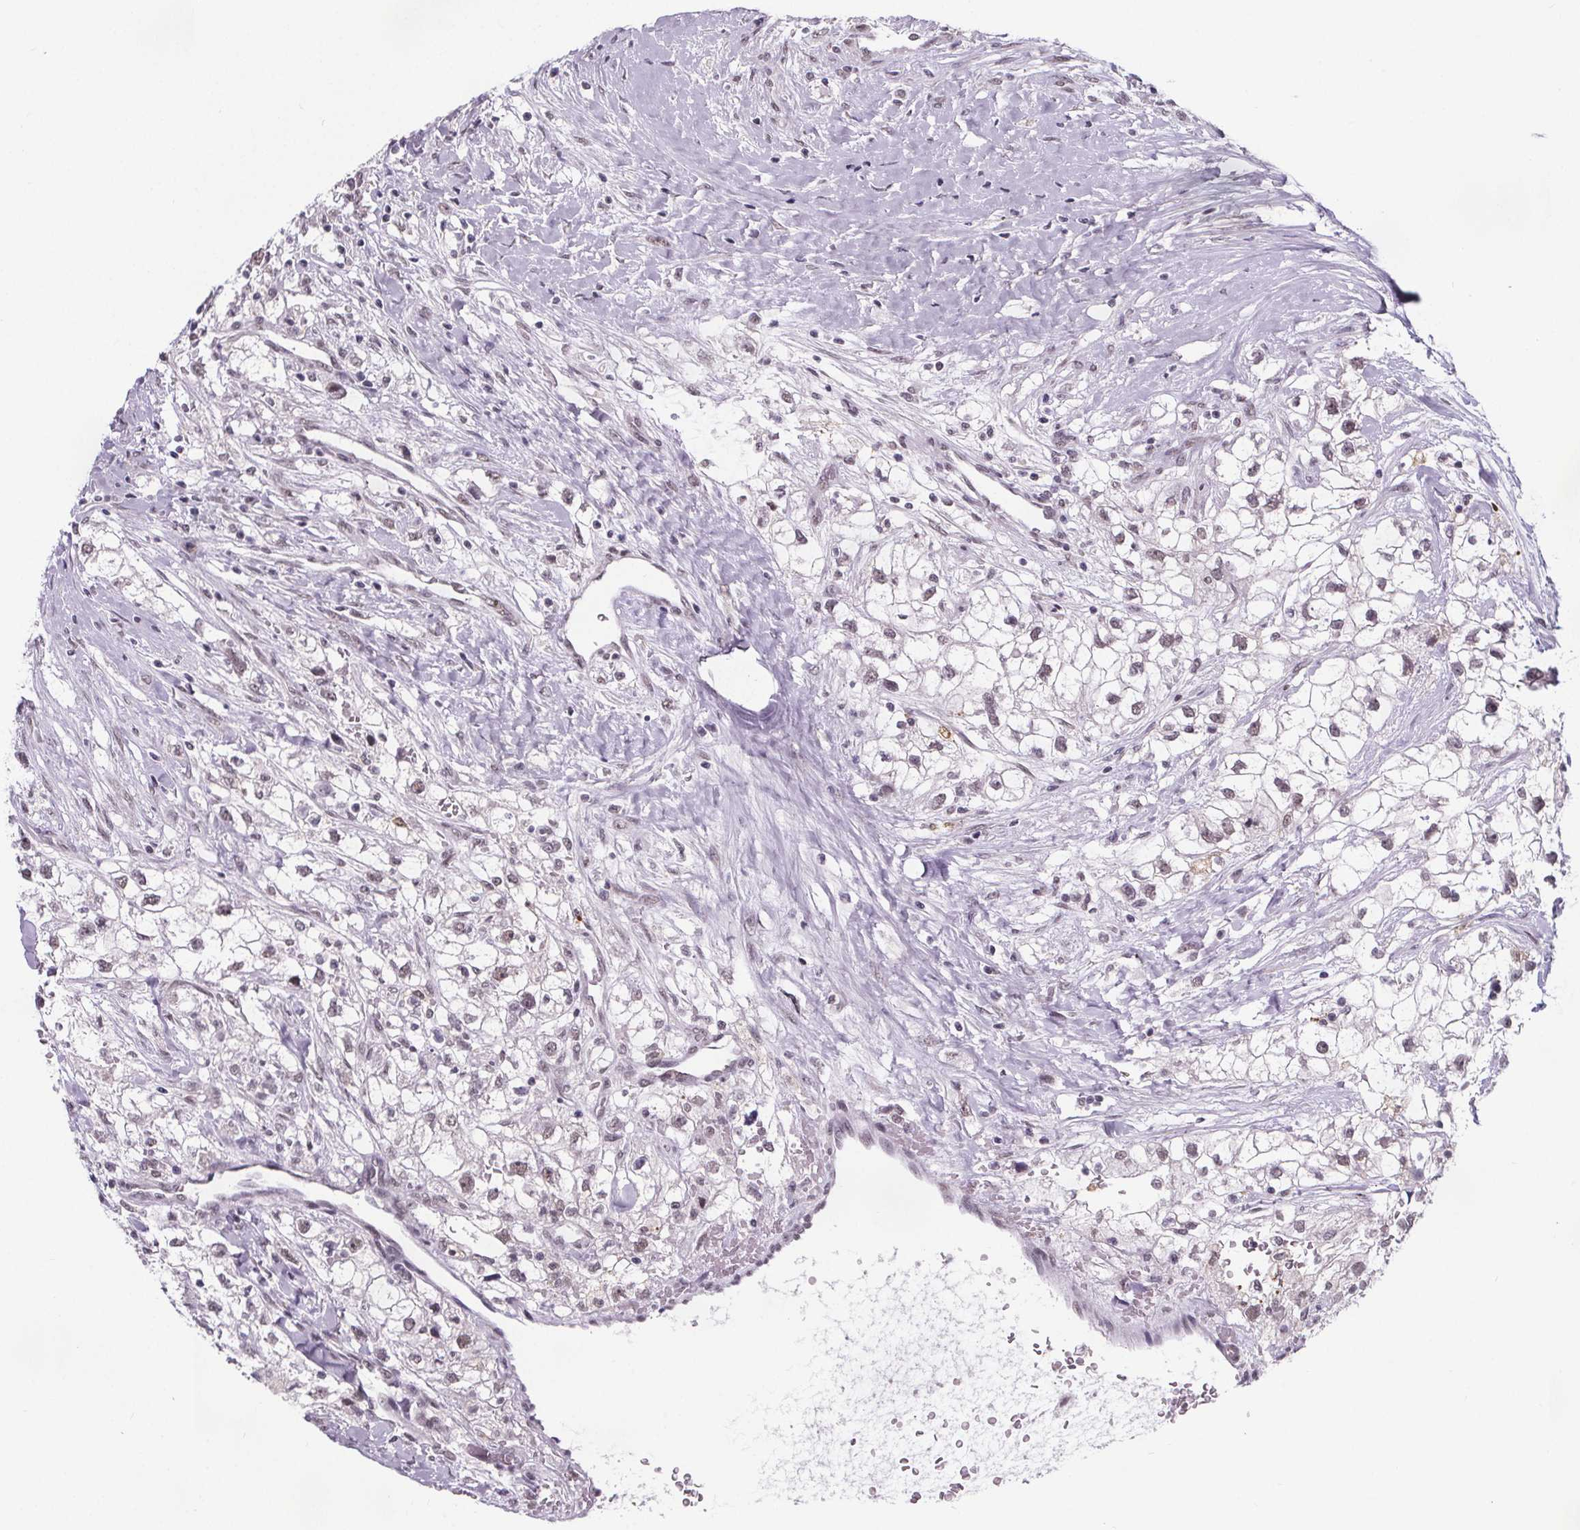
{"staining": {"intensity": "weak", "quantity": "<25%", "location": "nuclear"}, "tissue": "renal cancer", "cell_type": "Tumor cells", "image_type": "cancer", "snomed": [{"axis": "morphology", "description": "Adenocarcinoma, NOS"}, {"axis": "topography", "description": "Kidney"}], "caption": "Immunohistochemistry (IHC) photomicrograph of adenocarcinoma (renal) stained for a protein (brown), which demonstrates no positivity in tumor cells.", "gene": "ZNF572", "patient": {"sex": "male", "age": 59}}